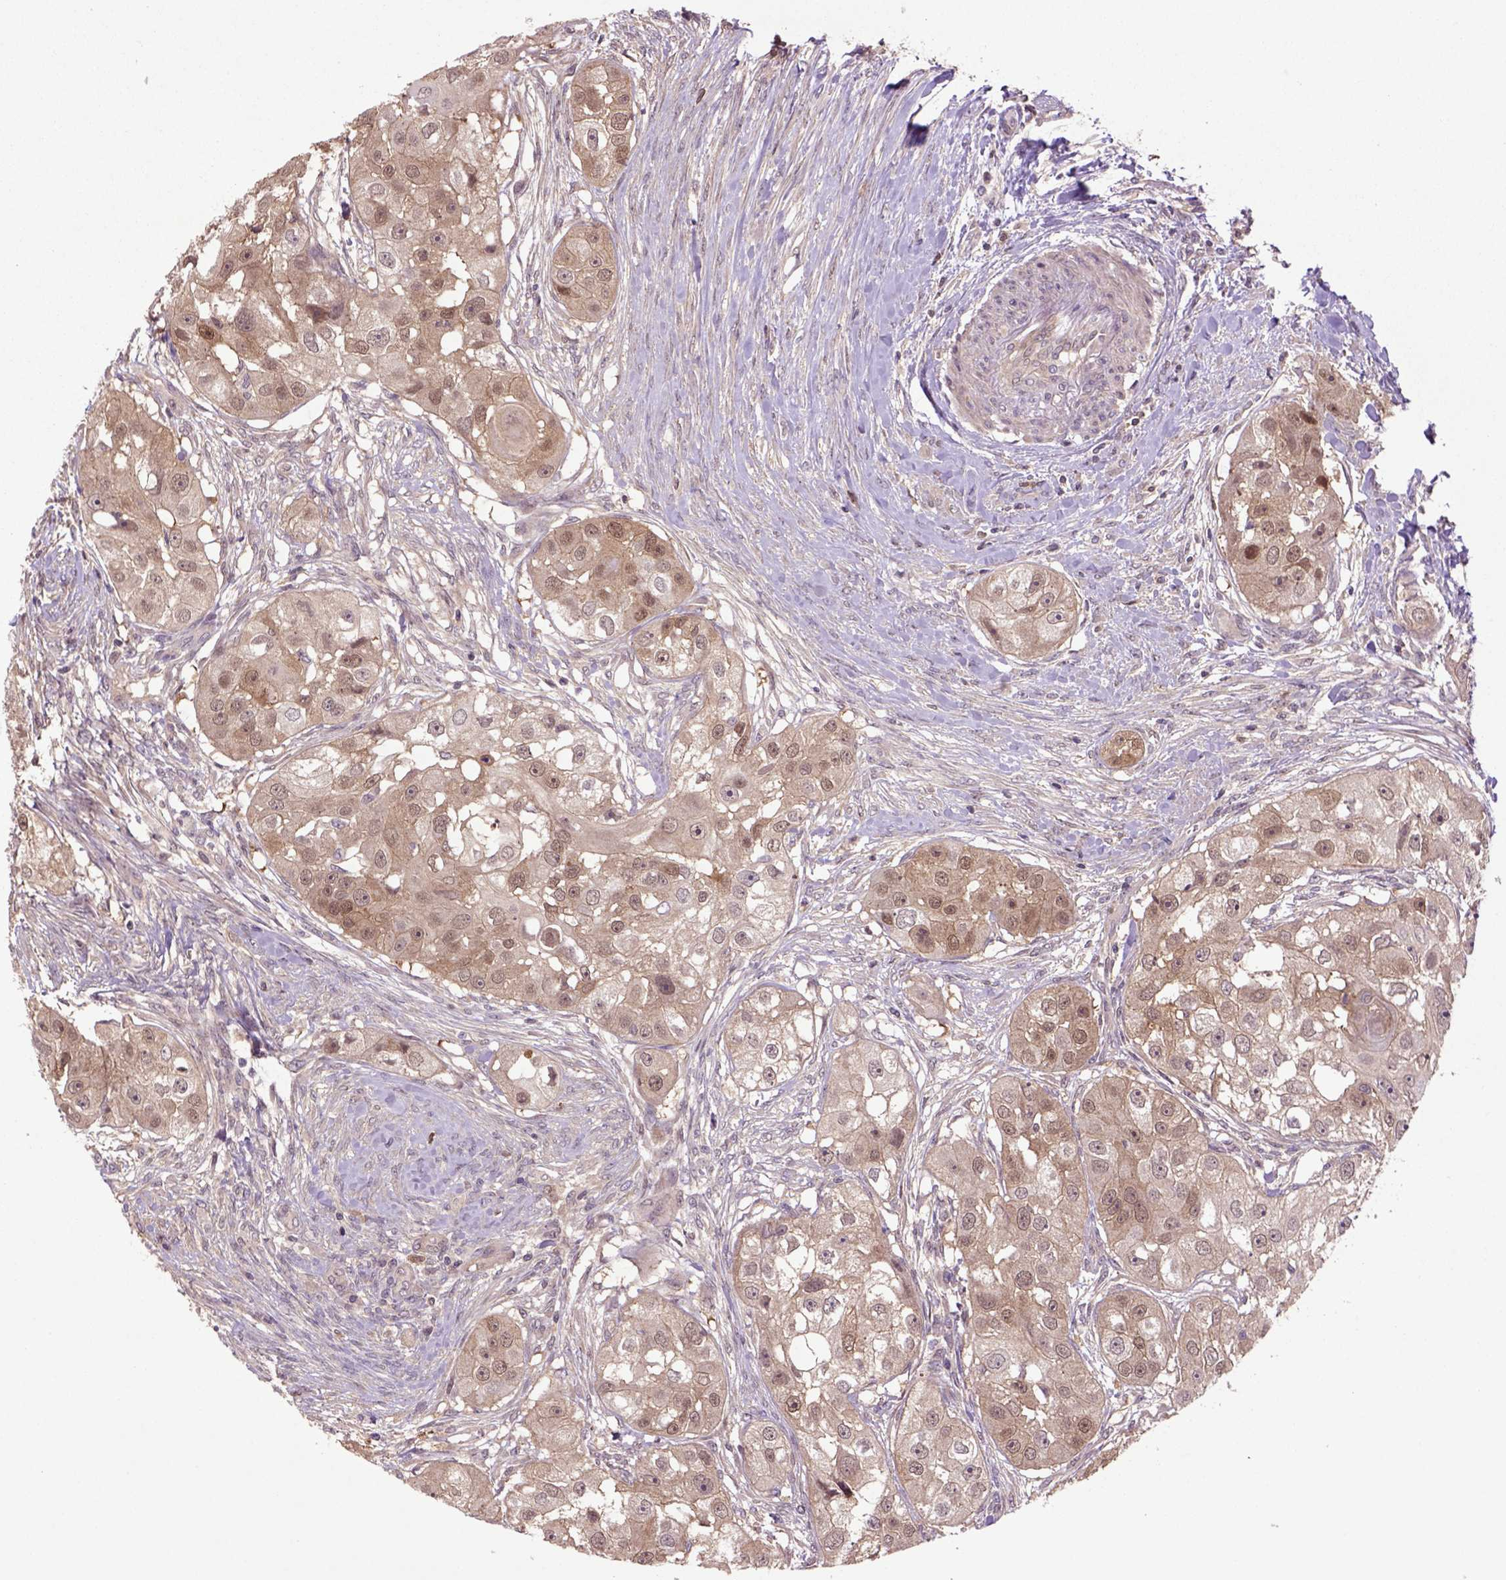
{"staining": {"intensity": "moderate", "quantity": "25%-75%", "location": "cytoplasmic/membranous,nuclear"}, "tissue": "head and neck cancer", "cell_type": "Tumor cells", "image_type": "cancer", "snomed": [{"axis": "morphology", "description": "Squamous cell carcinoma, NOS"}, {"axis": "topography", "description": "Head-Neck"}], "caption": "Human squamous cell carcinoma (head and neck) stained with a protein marker exhibits moderate staining in tumor cells.", "gene": "HSPBP1", "patient": {"sex": "male", "age": 51}}